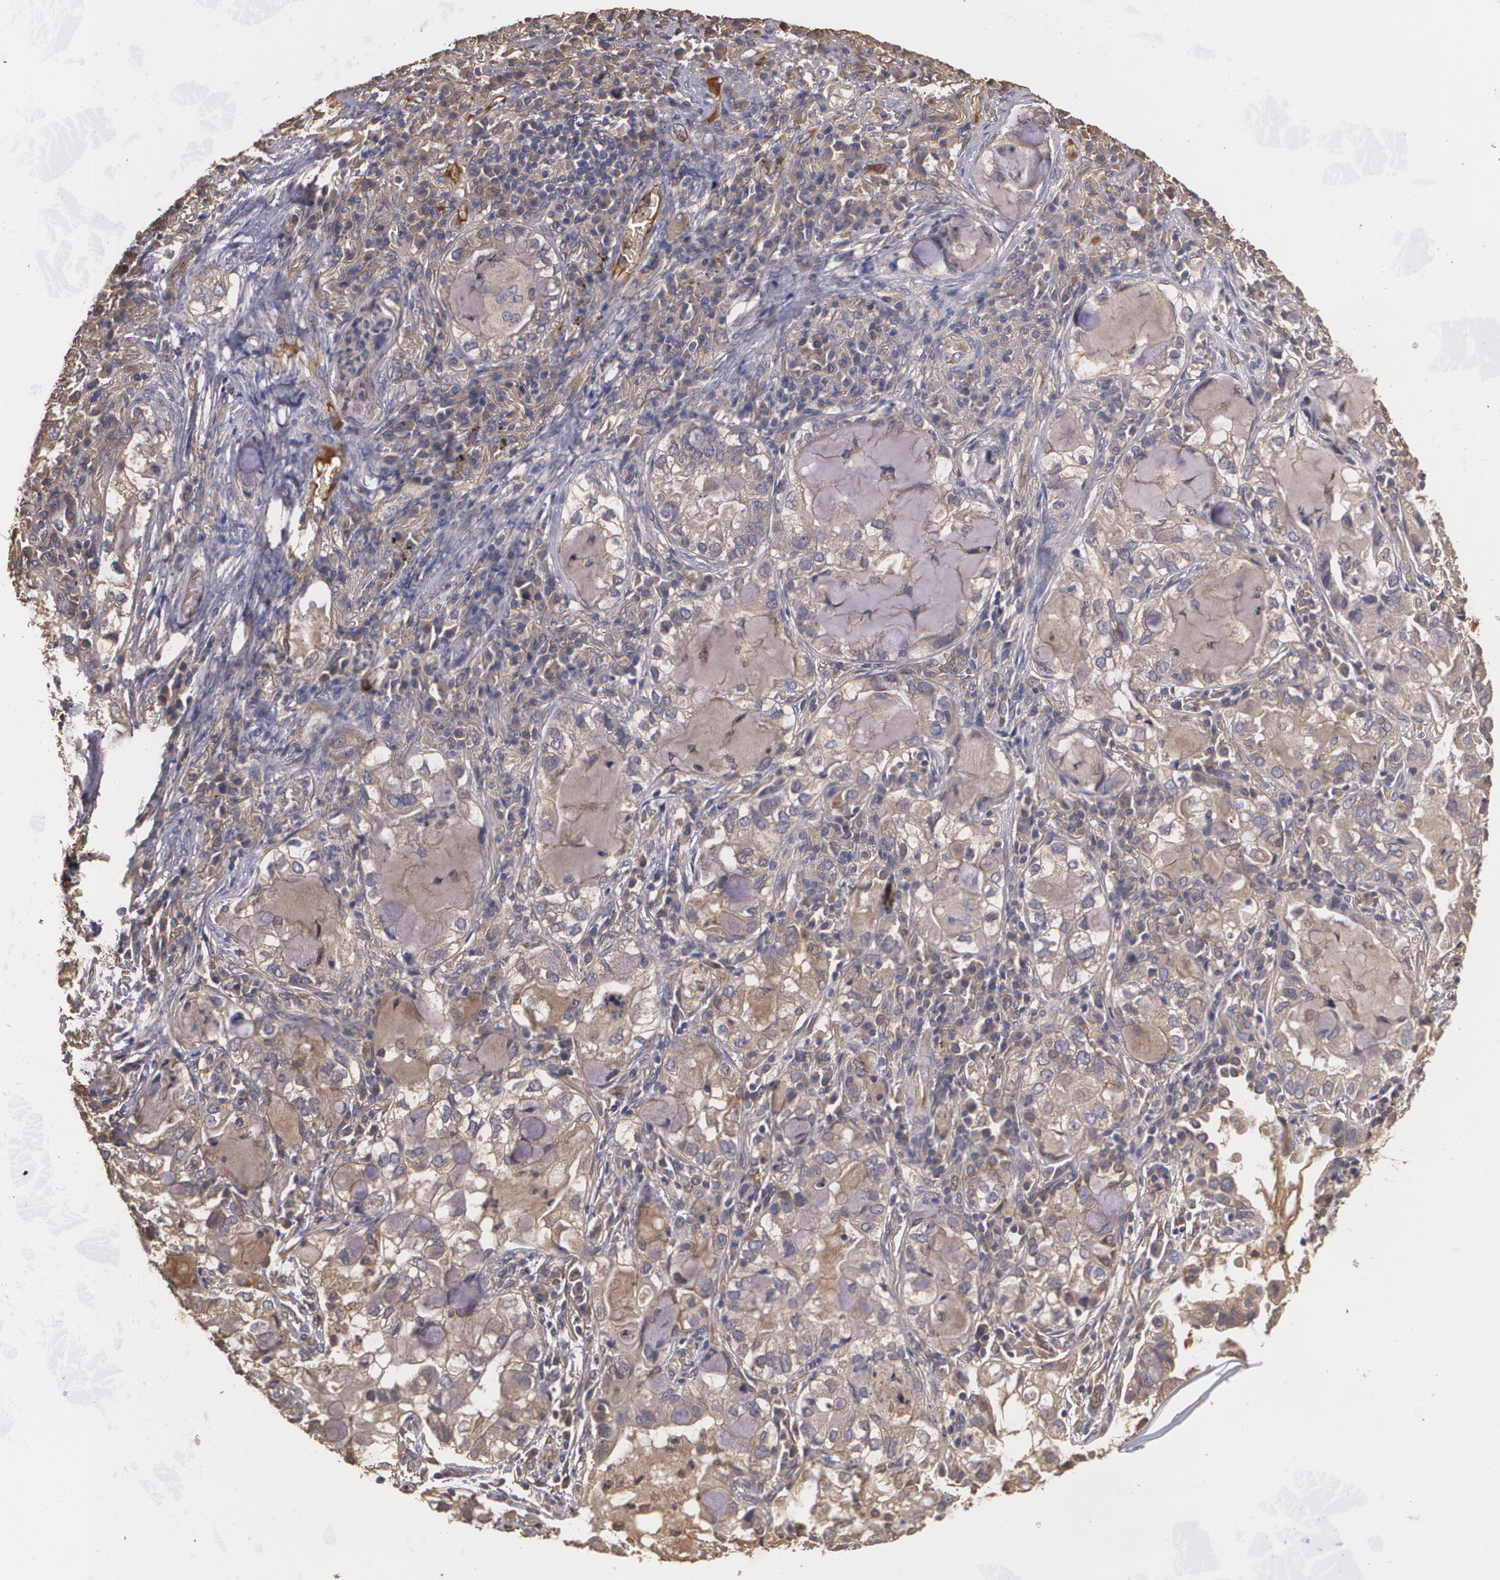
{"staining": {"intensity": "weak", "quantity": ">75%", "location": "cytoplasmic/membranous"}, "tissue": "lung cancer", "cell_type": "Tumor cells", "image_type": "cancer", "snomed": [{"axis": "morphology", "description": "Adenocarcinoma, NOS"}, {"axis": "topography", "description": "Lung"}], "caption": "Immunohistochemistry histopathology image of neoplastic tissue: human adenocarcinoma (lung) stained using immunohistochemistry (IHC) shows low levels of weak protein expression localized specifically in the cytoplasmic/membranous of tumor cells, appearing as a cytoplasmic/membranous brown color.", "gene": "PON1", "patient": {"sex": "female", "age": 50}}